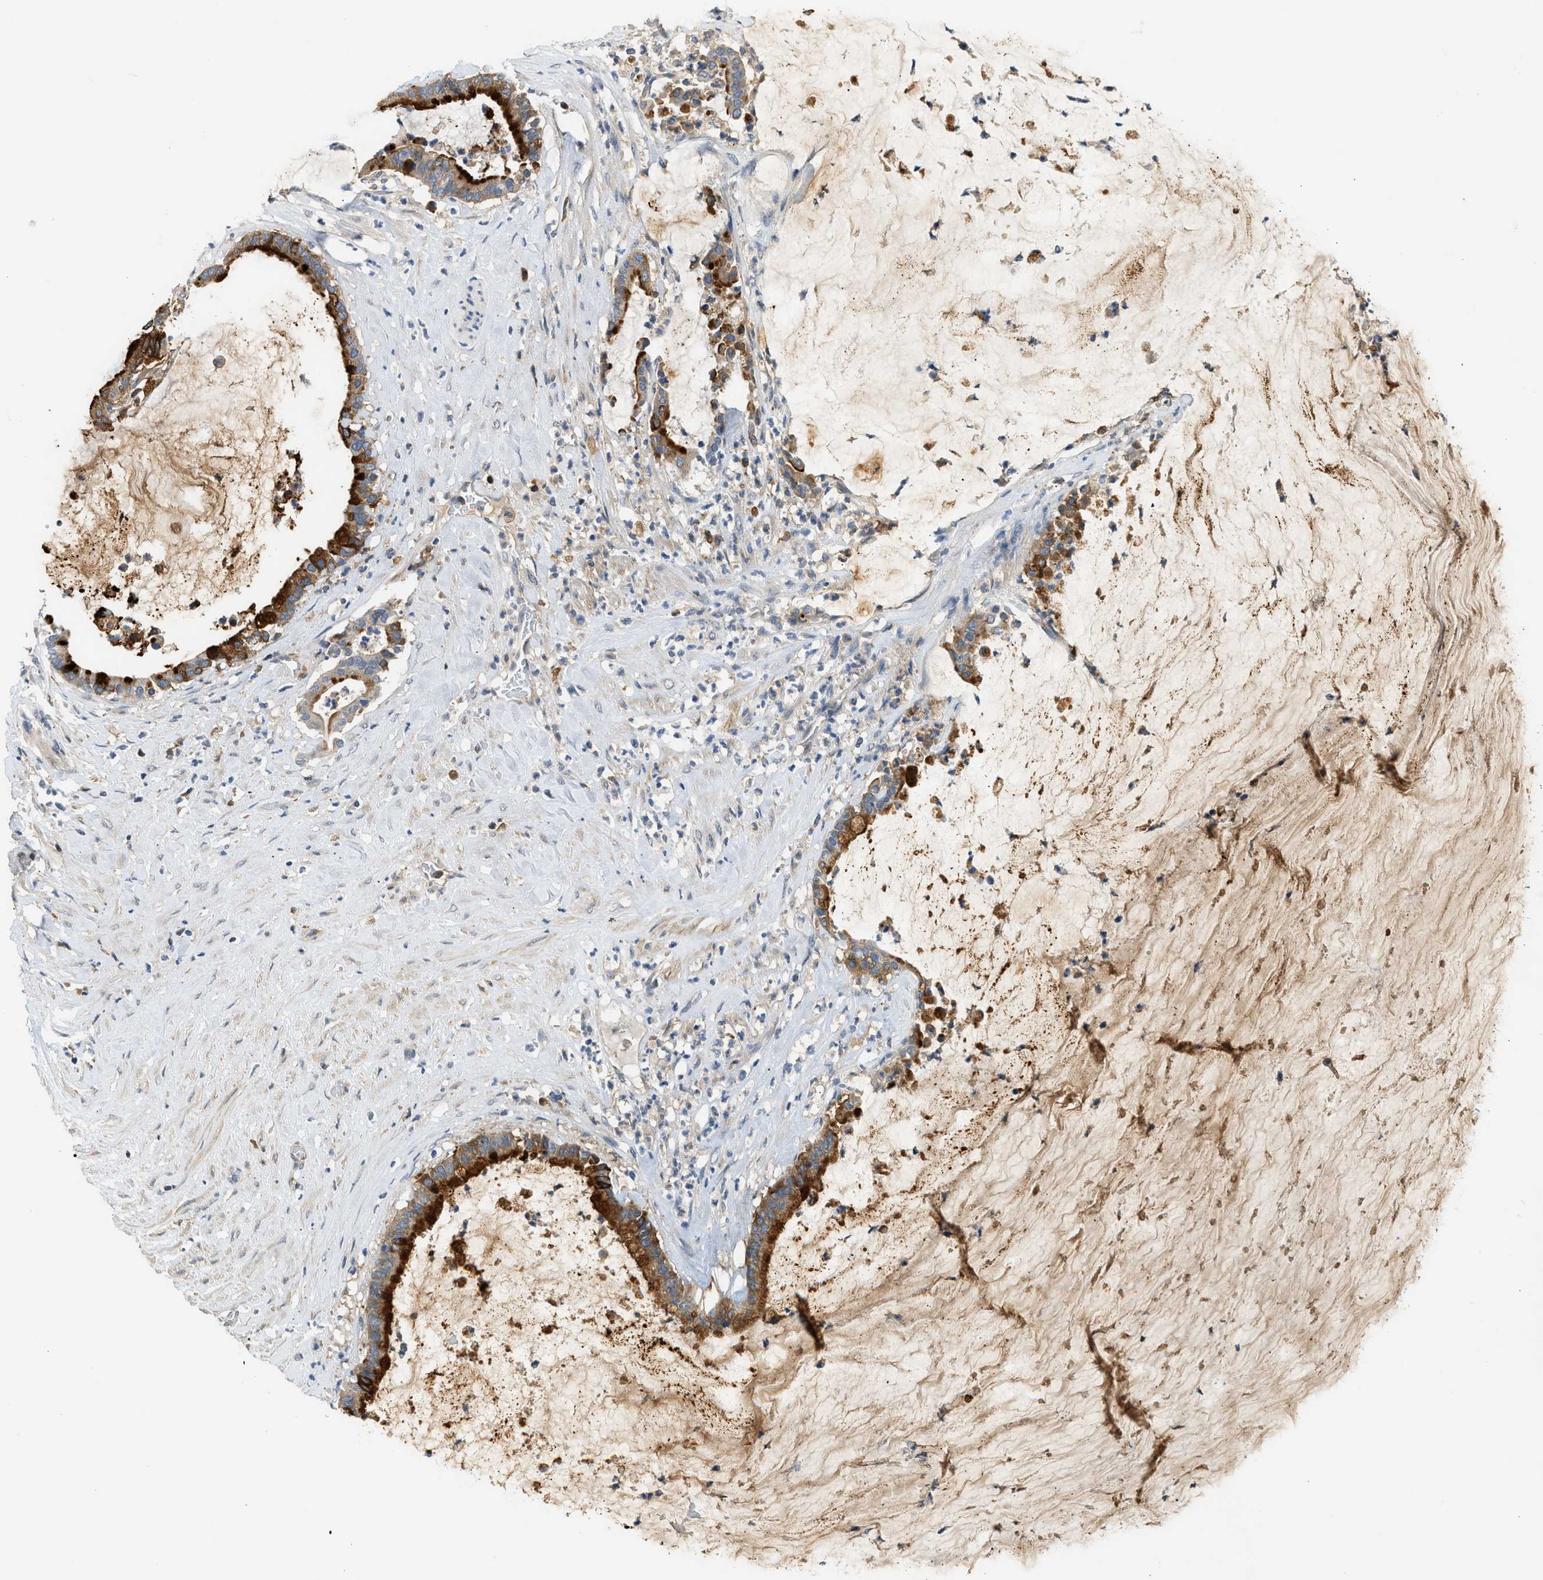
{"staining": {"intensity": "strong", "quantity": ">75%", "location": "cytoplasmic/membranous"}, "tissue": "pancreatic cancer", "cell_type": "Tumor cells", "image_type": "cancer", "snomed": [{"axis": "morphology", "description": "Adenocarcinoma, NOS"}, {"axis": "topography", "description": "Pancreas"}], "caption": "Immunohistochemistry (IHC) staining of pancreatic adenocarcinoma, which reveals high levels of strong cytoplasmic/membranous expression in approximately >75% of tumor cells indicating strong cytoplasmic/membranous protein expression. The staining was performed using DAB (brown) for protein detection and nuclei were counterstained in hematoxylin (blue).", "gene": "RHBDF2", "patient": {"sex": "male", "age": 41}}